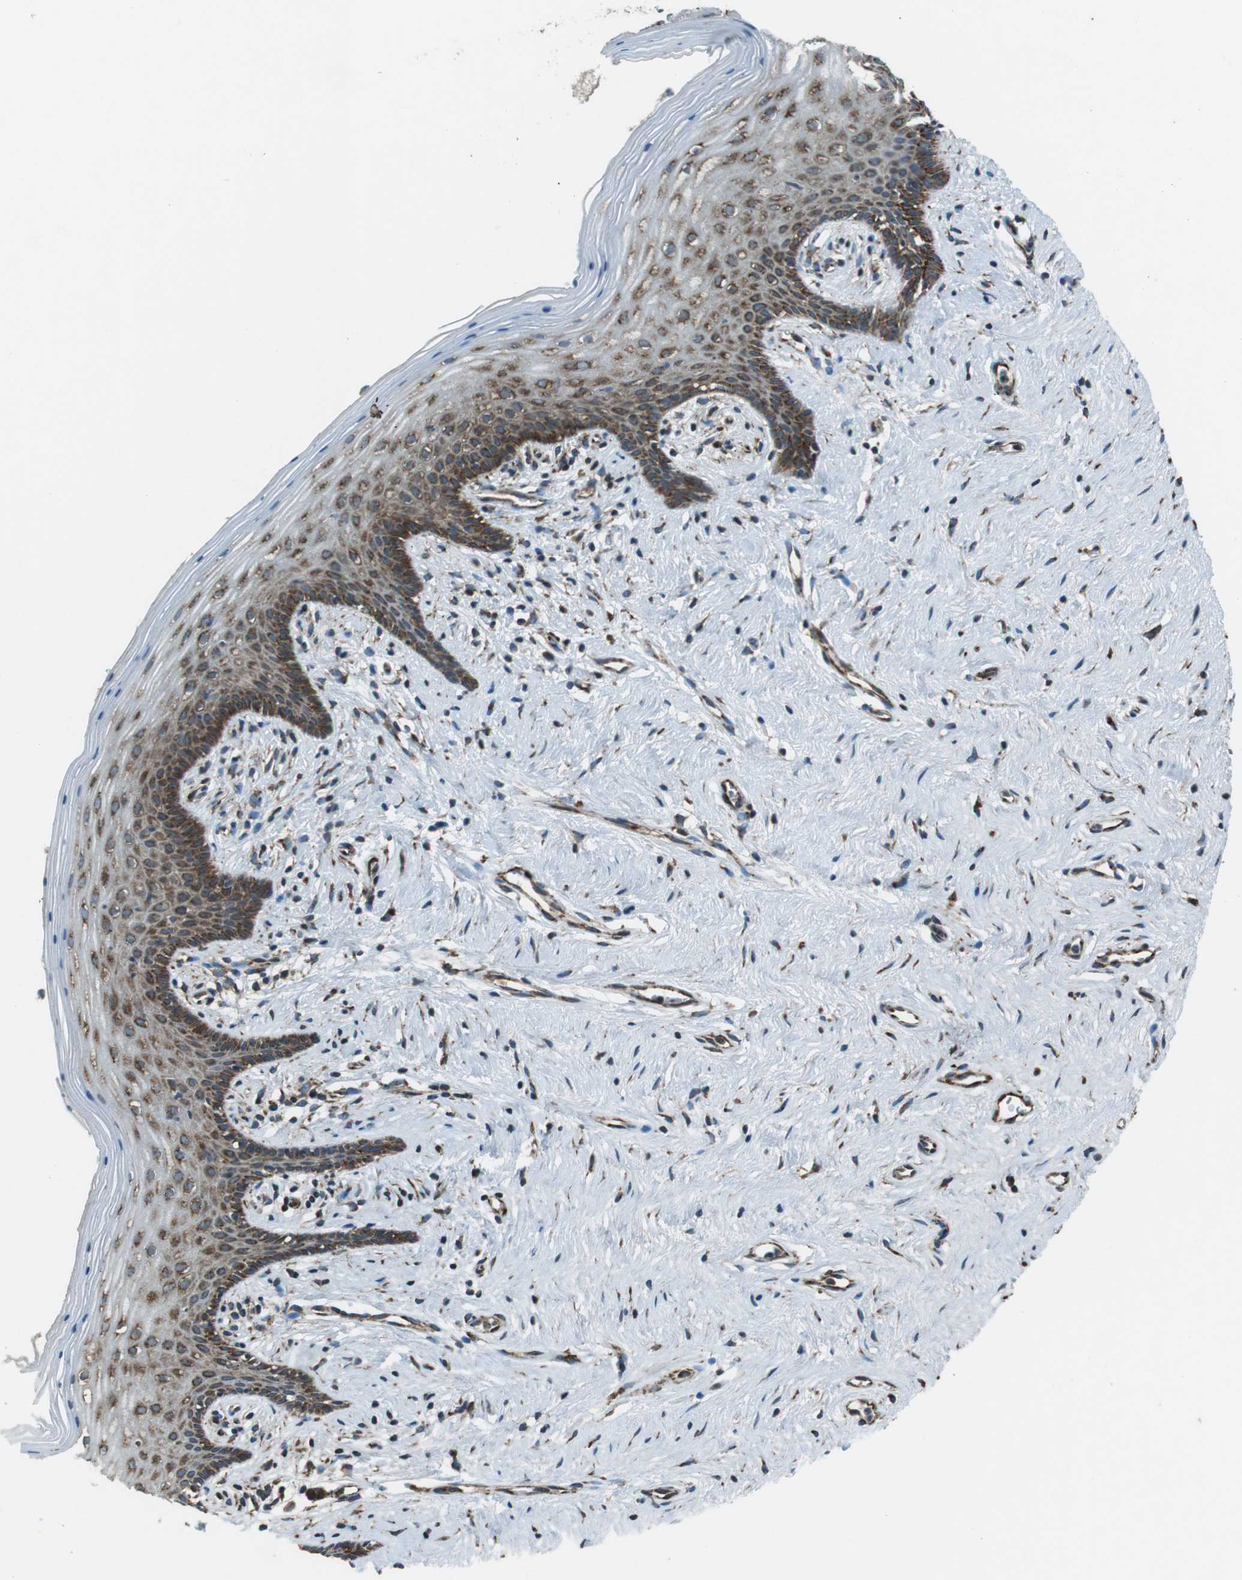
{"staining": {"intensity": "strong", "quantity": ">75%", "location": "cytoplasmic/membranous"}, "tissue": "vagina", "cell_type": "Squamous epithelial cells", "image_type": "normal", "snomed": [{"axis": "morphology", "description": "Normal tissue, NOS"}, {"axis": "topography", "description": "Vagina"}], "caption": "About >75% of squamous epithelial cells in benign human vagina exhibit strong cytoplasmic/membranous protein staining as visualized by brown immunohistochemical staining.", "gene": "KTN1", "patient": {"sex": "female", "age": 44}}